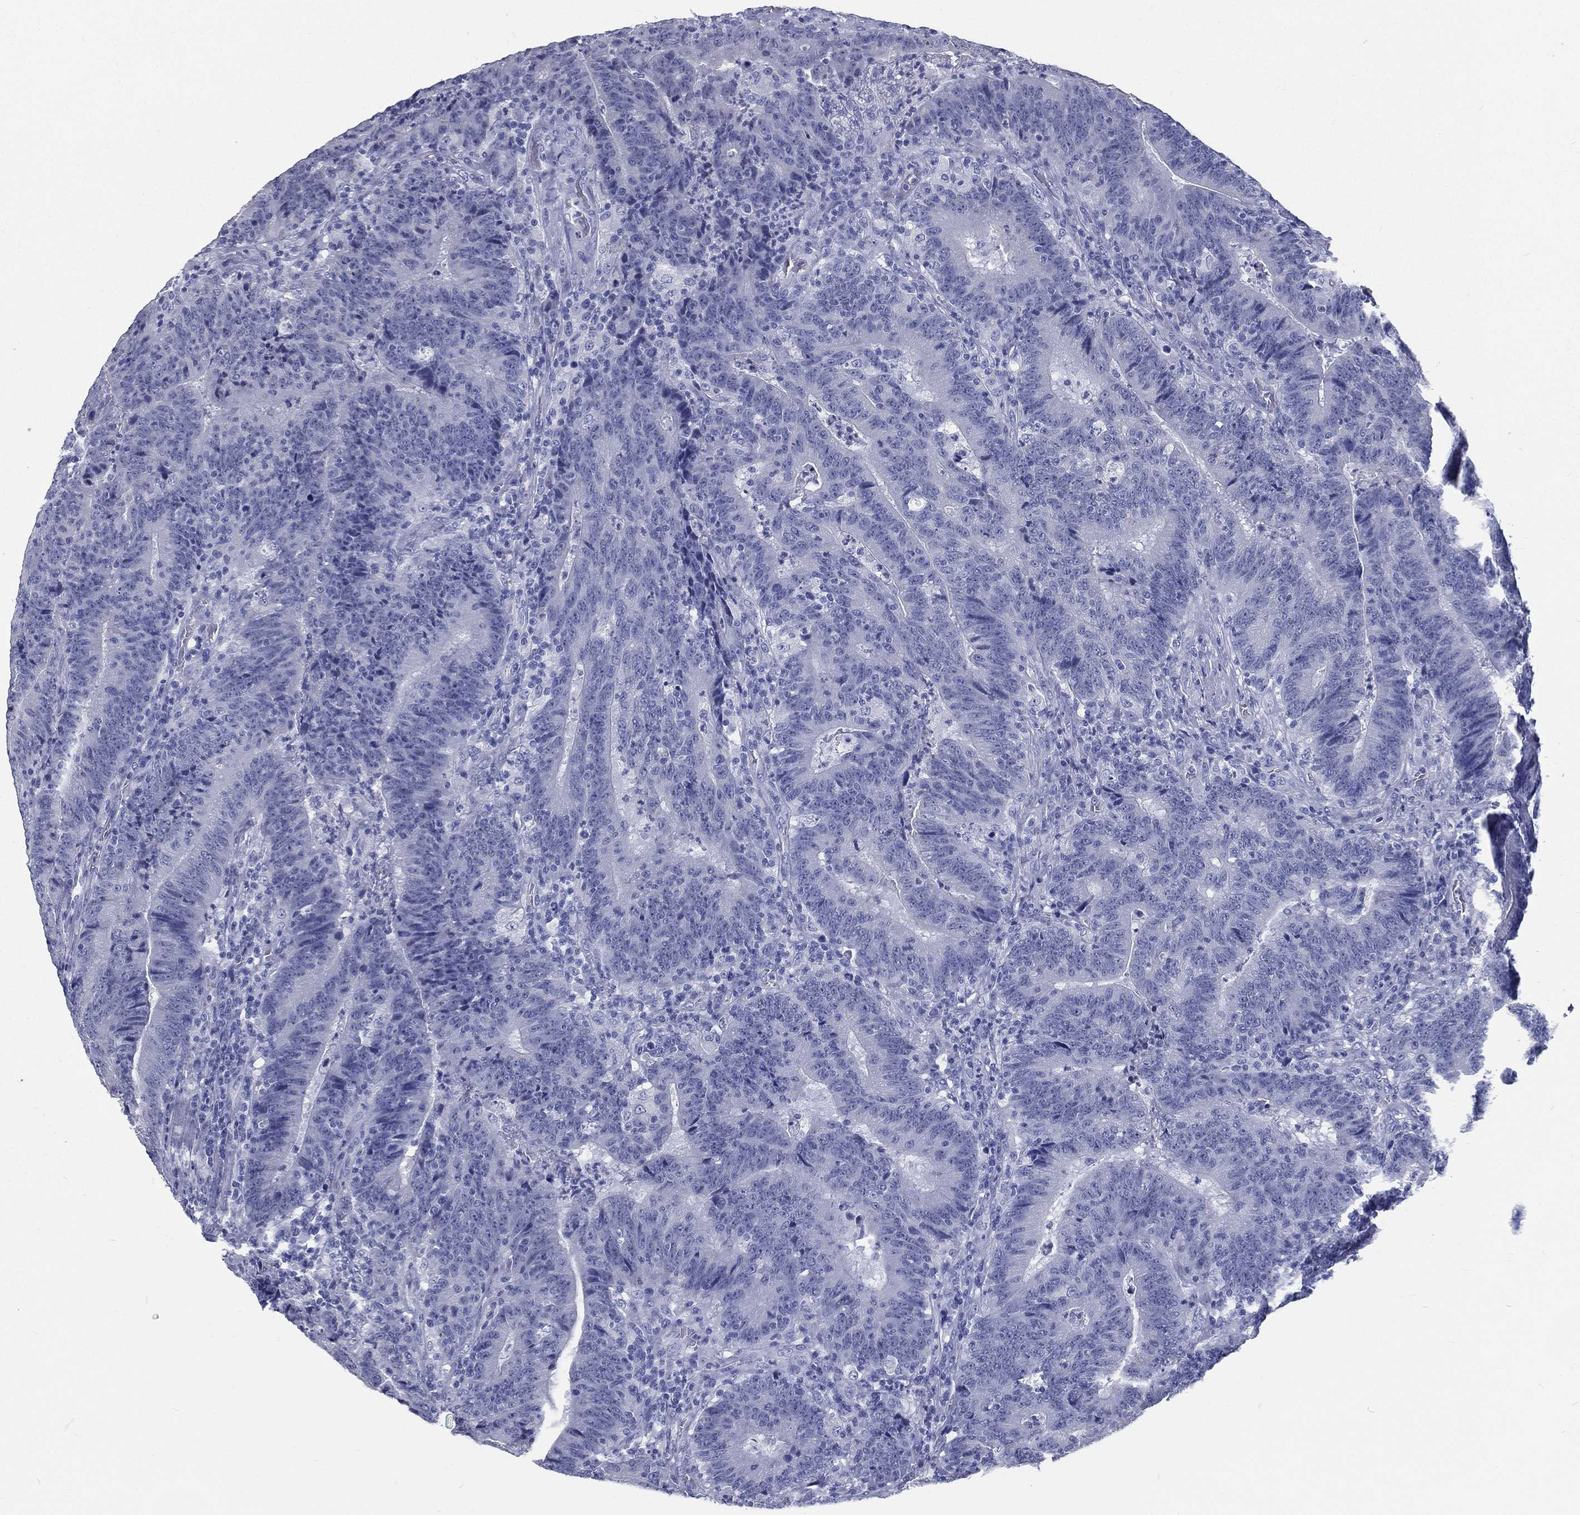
{"staining": {"intensity": "negative", "quantity": "none", "location": "none"}, "tissue": "colorectal cancer", "cell_type": "Tumor cells", "image_type": "cancer", "snomed": [{"axis": "morphology", "description": "Adenocarcinoma, NOS"}, {"axis": "topography", "description": "Colon"}], "caption": "Immunohistochemistry of human colorectal cancer demonstrates no positivity in tumor cells.", "gene": "RSPH4A", "patient": {"sex": "female", "age": 75}}